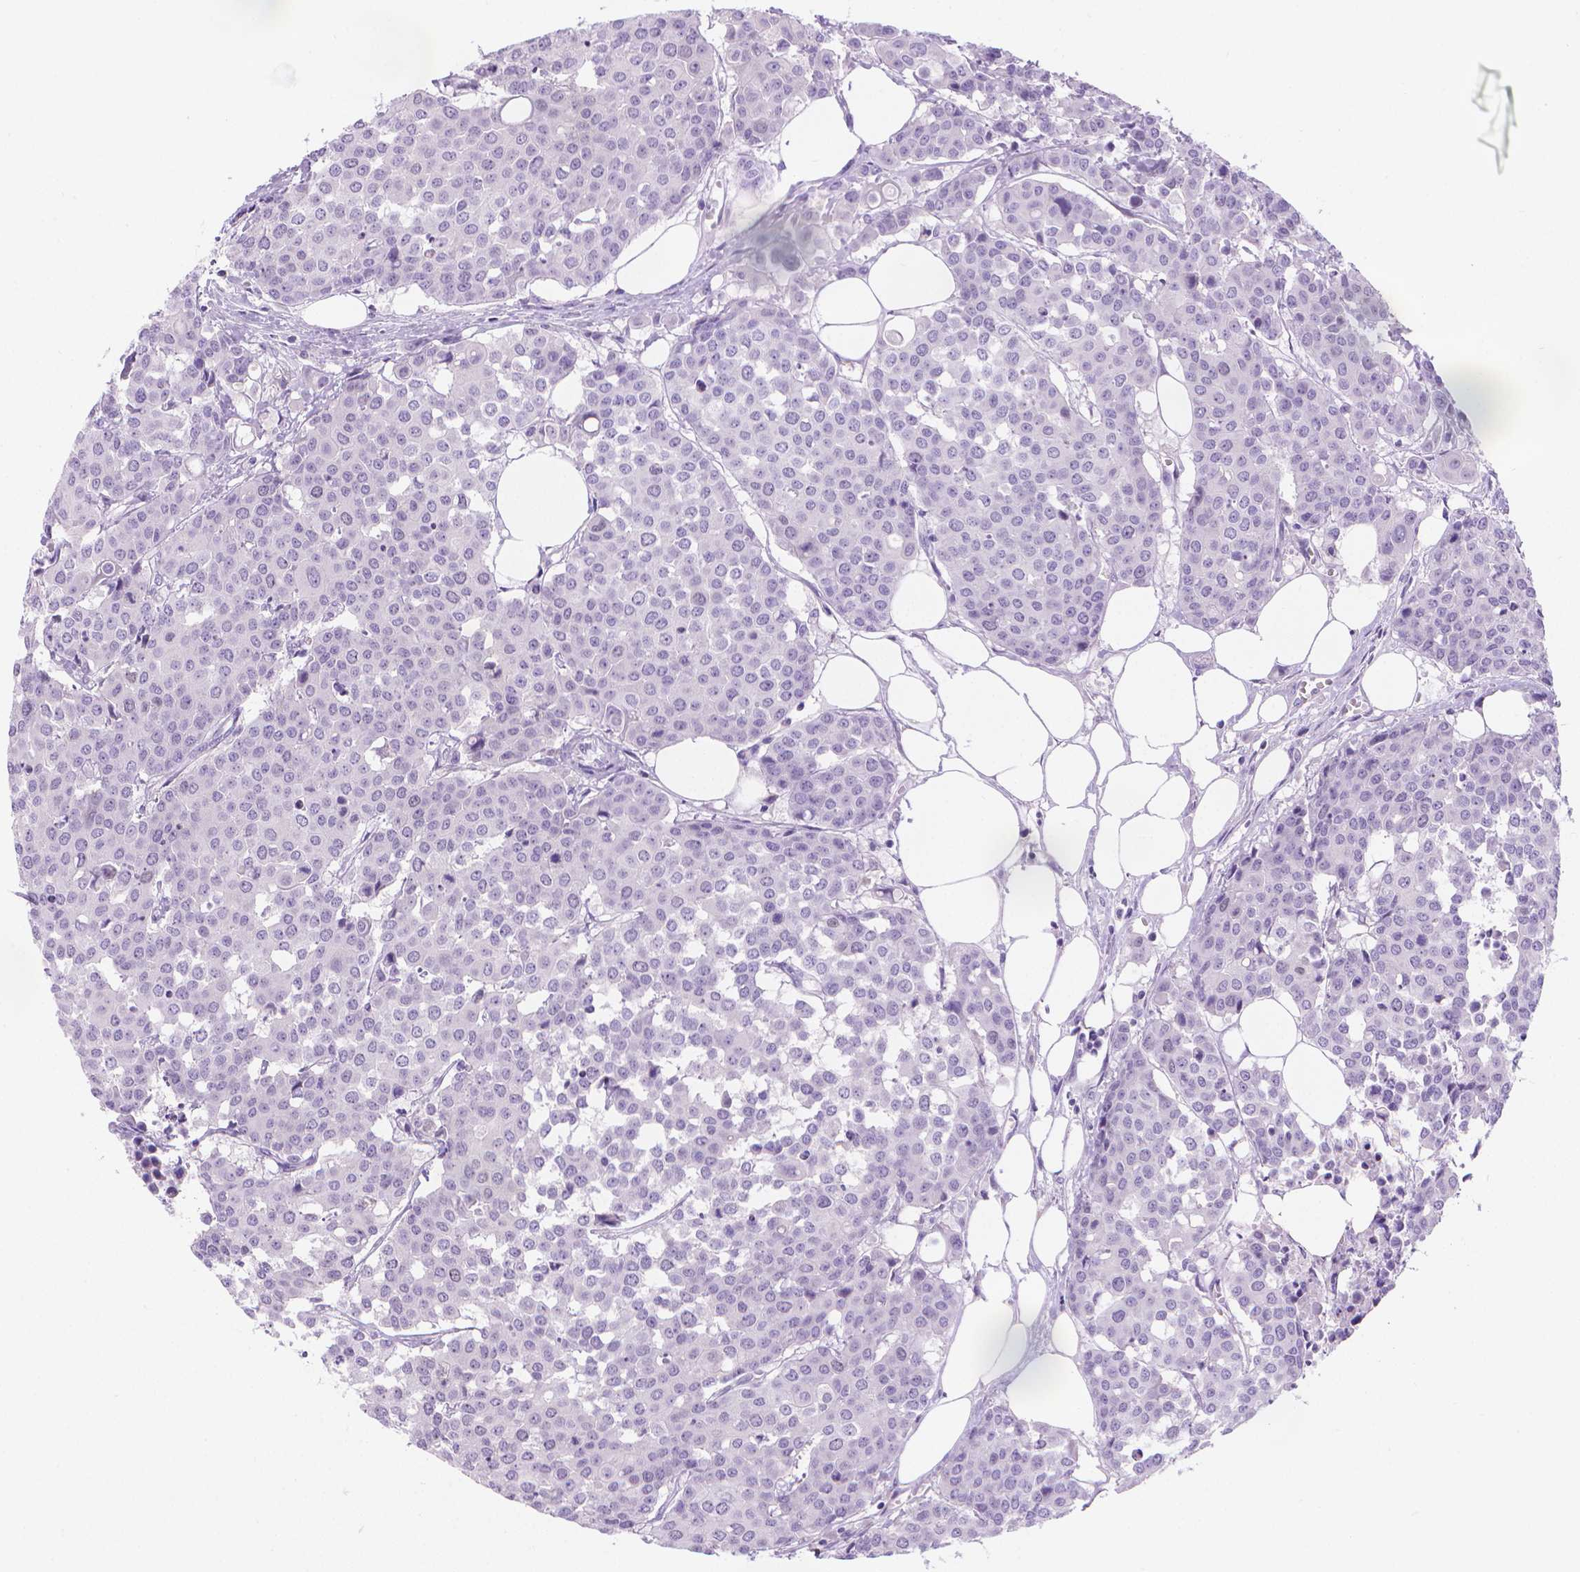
{"staining": {"intensity": "negative", "quantity": "none", "location": "none"}, "tissue": "carcinoid", "cell_type": "Tumor cells", "image_type": "cancer", "snomed": [{"axis": "morphology", "description": "Carcinoid, malignant, NOS"}, {"axis": "topography", "description": "Colon"}], "caption": "A histopathology image of human carcinoid (malignant) is negative for staining in tumor cells.", "gene": "SPAG6", "patient": {"sex": "male", "age": 81}}